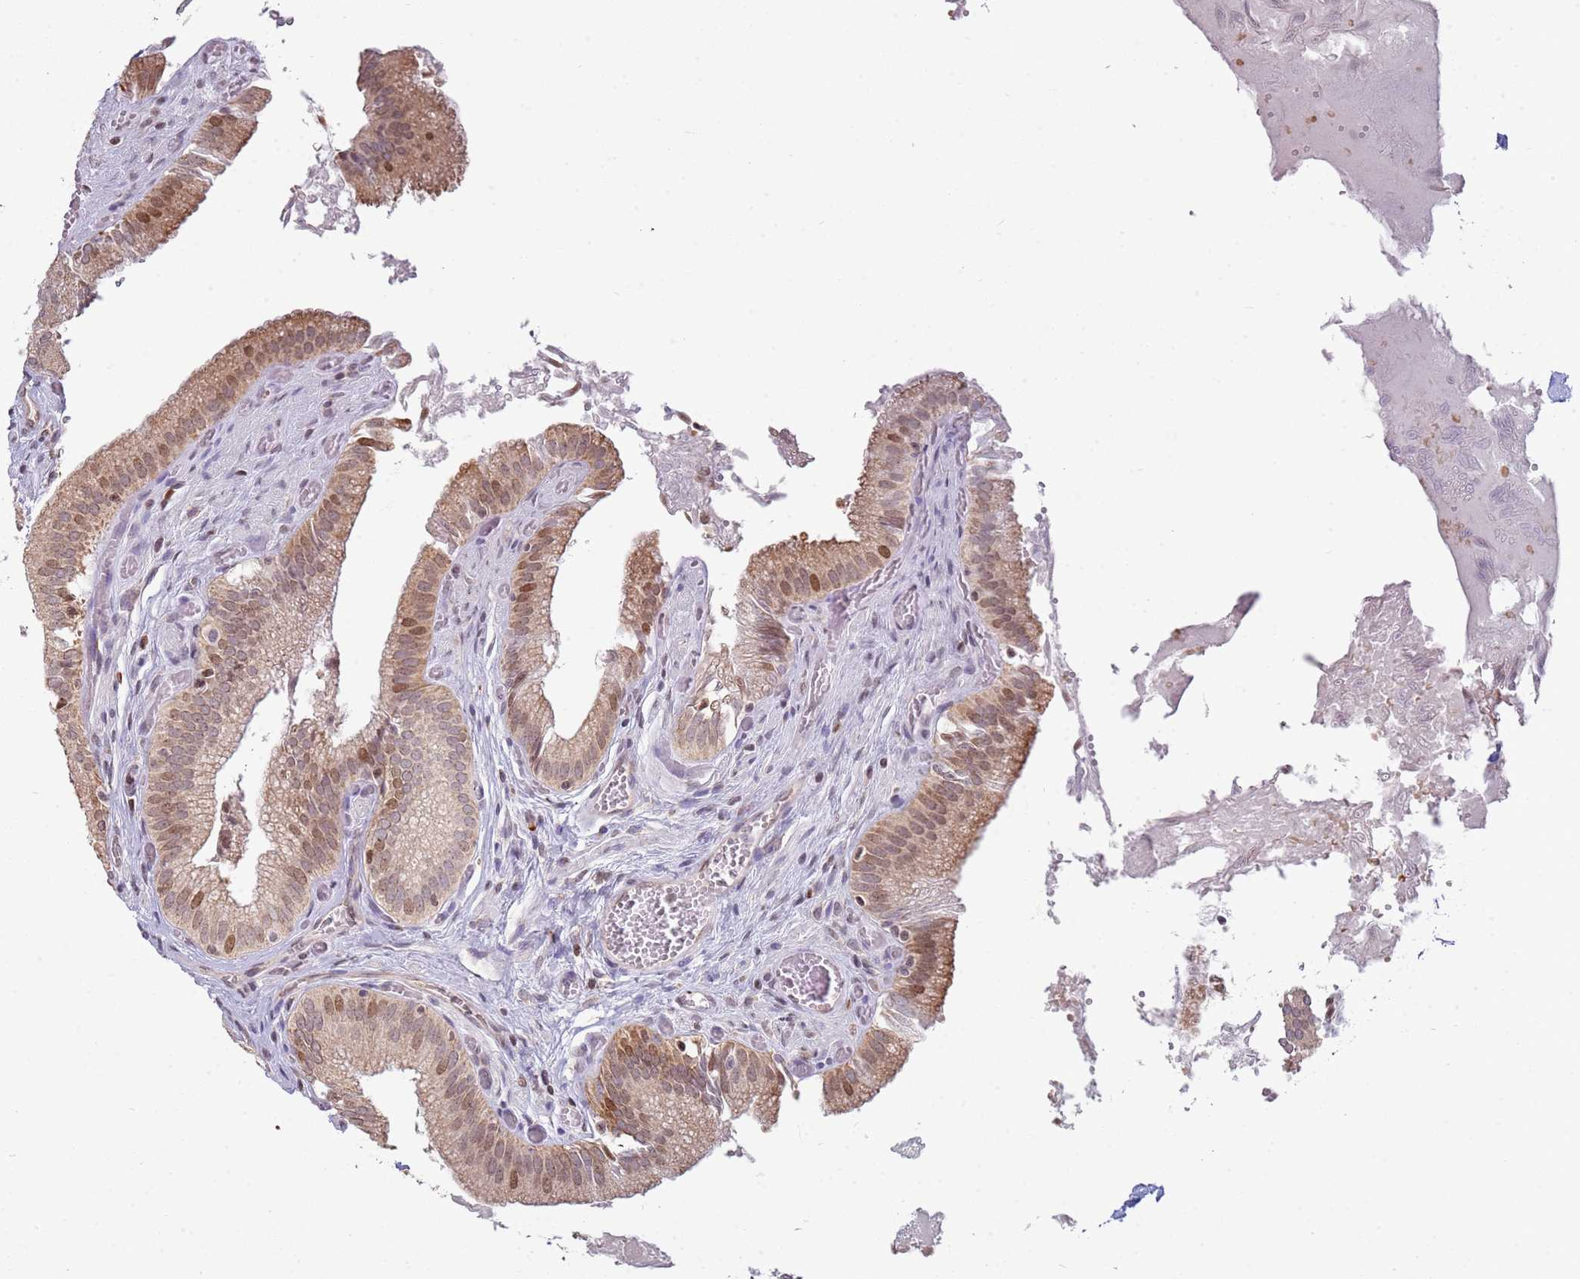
{"staining": {"intensity": "moderate", "quantity": ">75%", "location": "cytoplasmic/membranous,nuclear"}, "tissue": "gallbladder", "cell_type": "Glandular cells", "image_type": "normal", "snomed": [{"axis": "morphology", "description": "Normal tissue, NOS"}, {"axis": "topography", "description": "Gallbladder"}, {"axis": "topography", "description": "Peripheral nerve tissue"}], "caption": "DAB immunohistochemical staining of normal human gallbladder demonstrates moderate cytoplasmic/membranous,nuclear protein positivity in approximately >75% of glandular cells.", "gene": "SCAF1", "patient": {"sex": "male", "age": 17}}